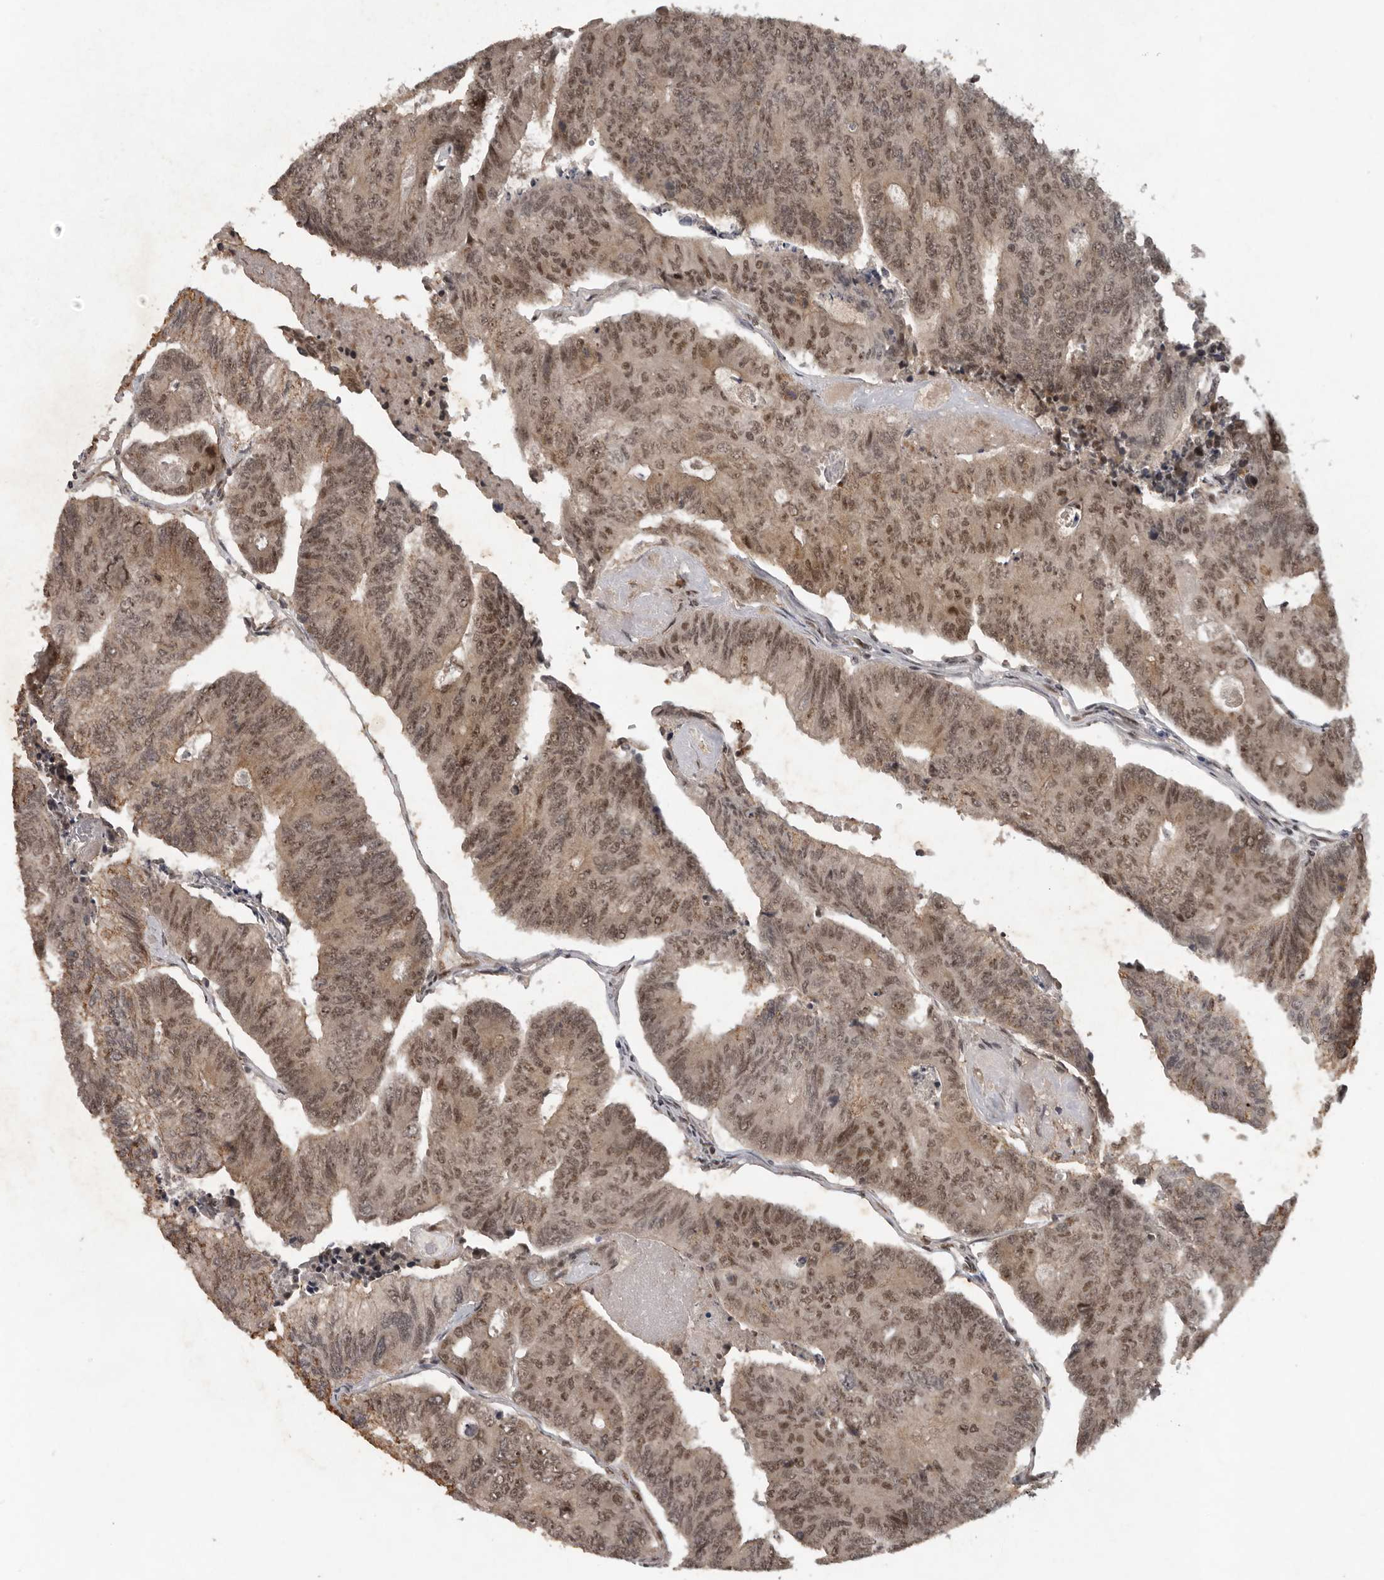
{"staining": {"intensity": "moderate", "quantity": "25%-75%", "location": "nuclear"}, "tissue": "colorectal cancer", "cell_type": "Tumor cells", "image_type": "cancer", "snomed": [{"axis": "morphology", "description": "Adenocarcinoma, NOS"}, {"axis": "topography", "description": "Colon"}], "caption": "A brown stain labels moderate nuclear expression of a protein in human colorectal adenocarcinoma tumor cells. (IHC, brightfield microscopy, high magnification).", "gene": "CDC27", "patient": {"sex": "female", "age": 67}}